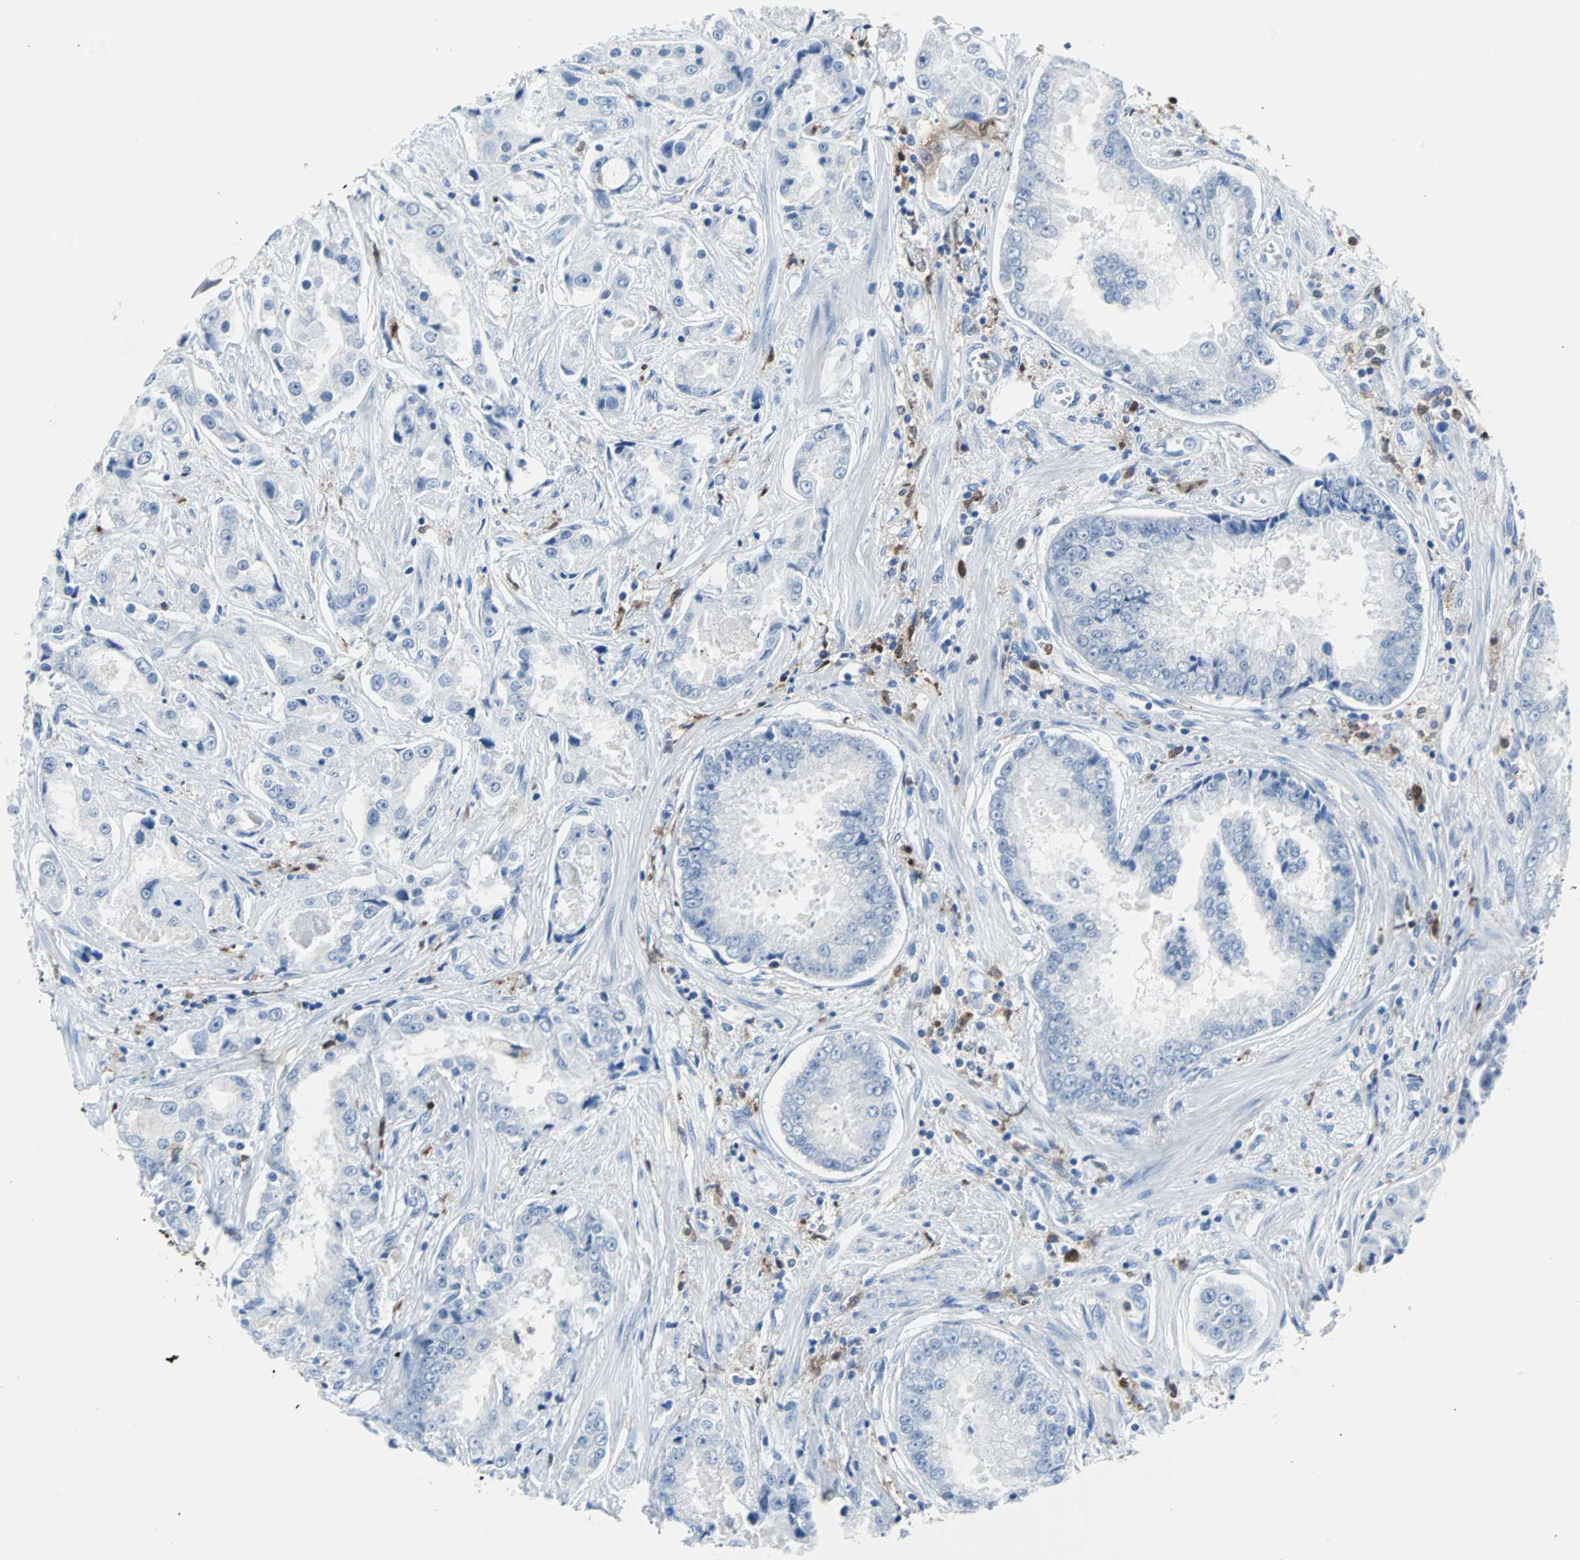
{"staining": {"intensity": "negative", "quantity": "none", "location": "none"}, "tissue": "prostate cancer", "cell_type": "Tumor cells", "image_type": "cancer", "snomed": [{"axis": "morphology", "description": "Adenocarcinoma, High grade"}, {"axis": "topography", "description": "Prostate"}], "caption": "This histopathology image is of prostate high-grade adenocarcinoma stained with immunohistochemistry to label a protein in brown with the nuclei are counter-stained blue. There is no positivity in tumor cells.", "gene": "SYK", "patient": {"sex": "male", "age": 73}}